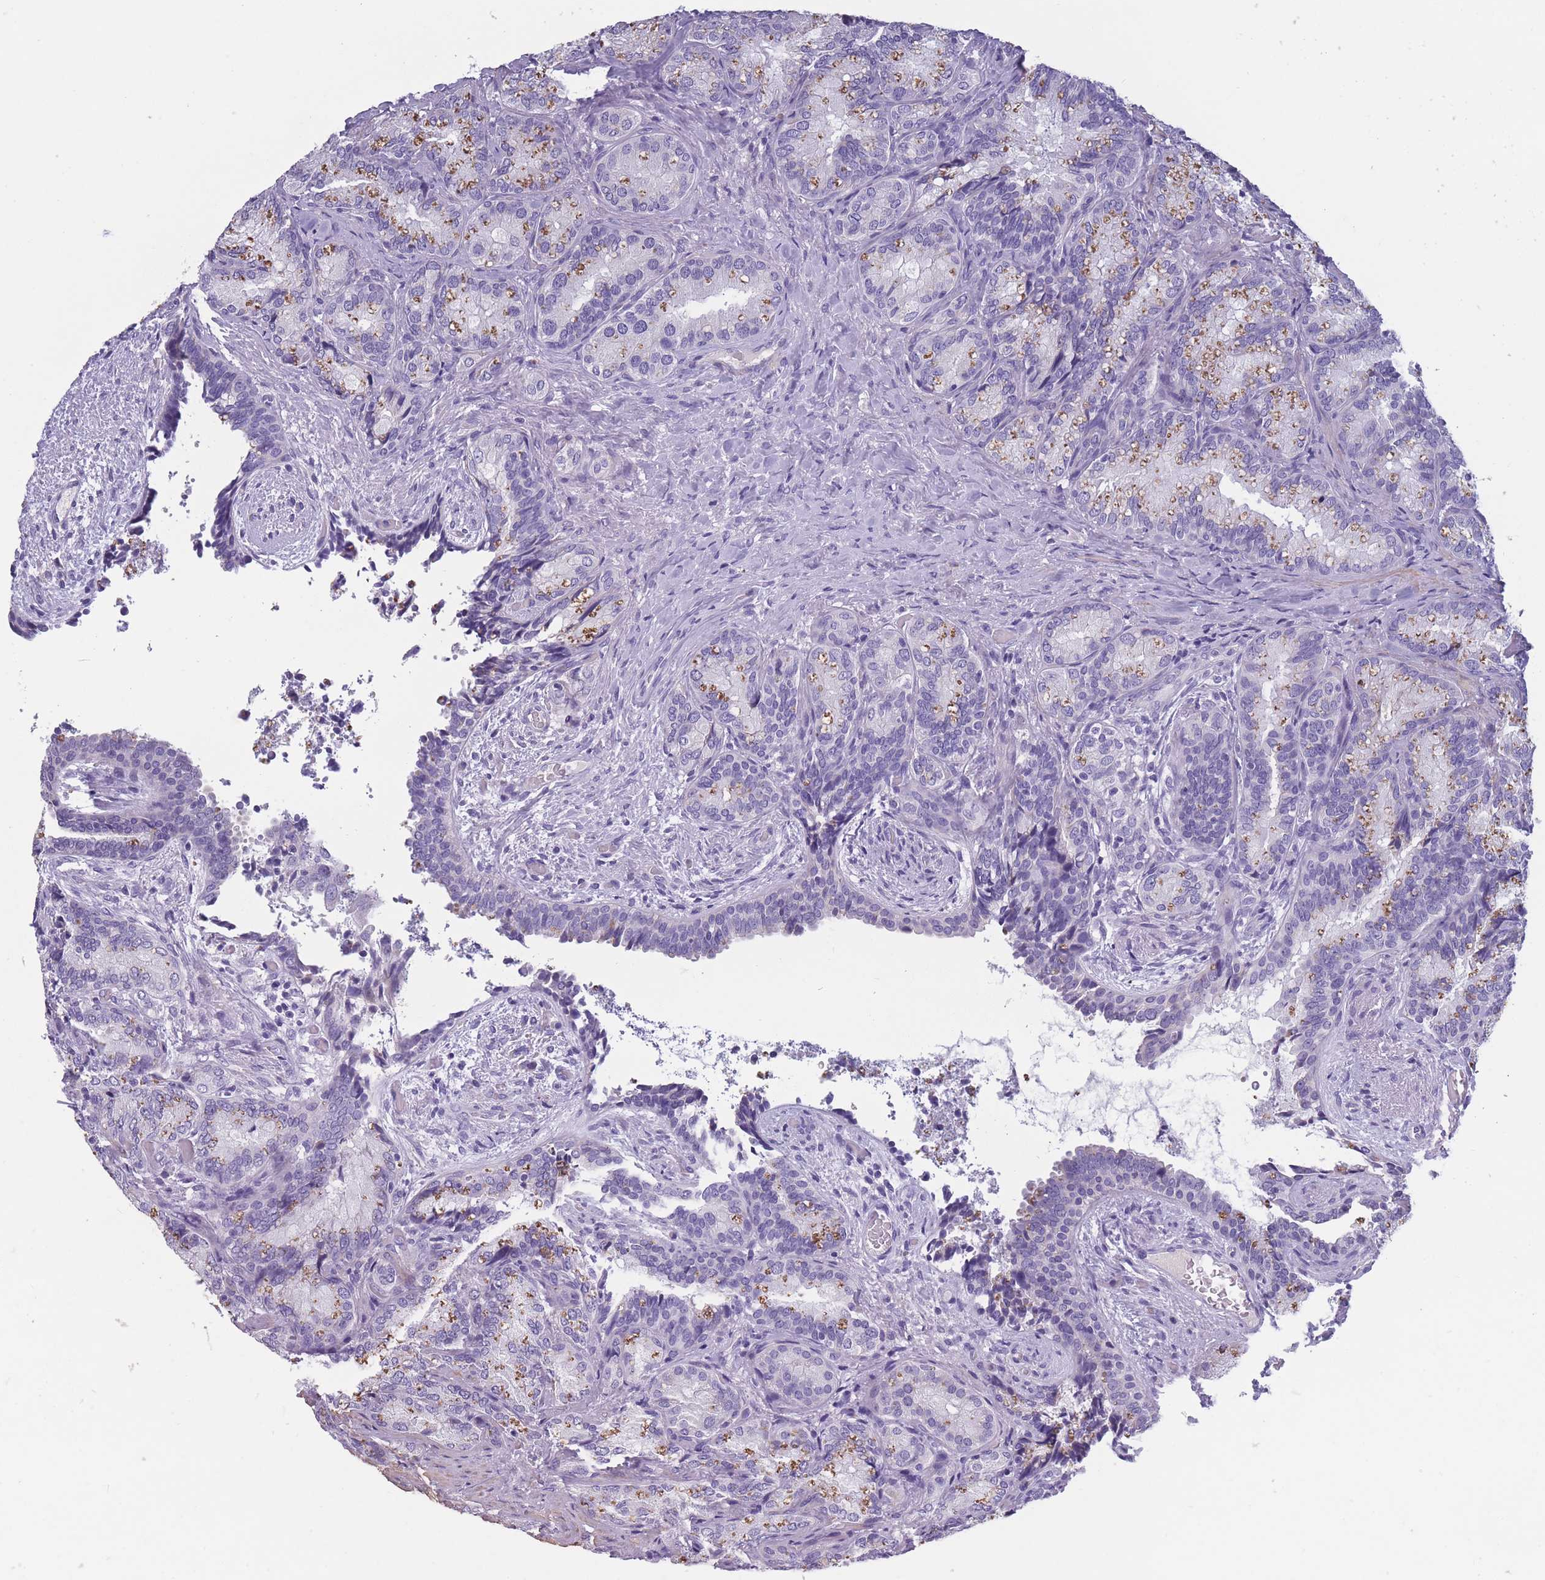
{"staining": {"intensity": "moderate", "quantity": "<25%", "location": "cytoplasmic/membranous"}, "tissue": "seminal vesicle", "cell_type": "Glandular cells", "image_type": "normal", "snomed": [{"axis": "morphology", "description": "Normal tissue, NOS"}, {"axis": "topography", "description": "Seminal veicle"}], "caption": "Immunohistochemistry histopathology image of unremarkable seminal vesicle: human seminal vesicle stained using immunohistochemistry (IHC) reveals low levels of moderate protein expression localized specifically in the cytoplasmic/membranous of glandular cells, appearing as a cytoplasmic/membranous brown color.", "gene": "OR4C5", "patient": {"sex": "male", "age": 58}}